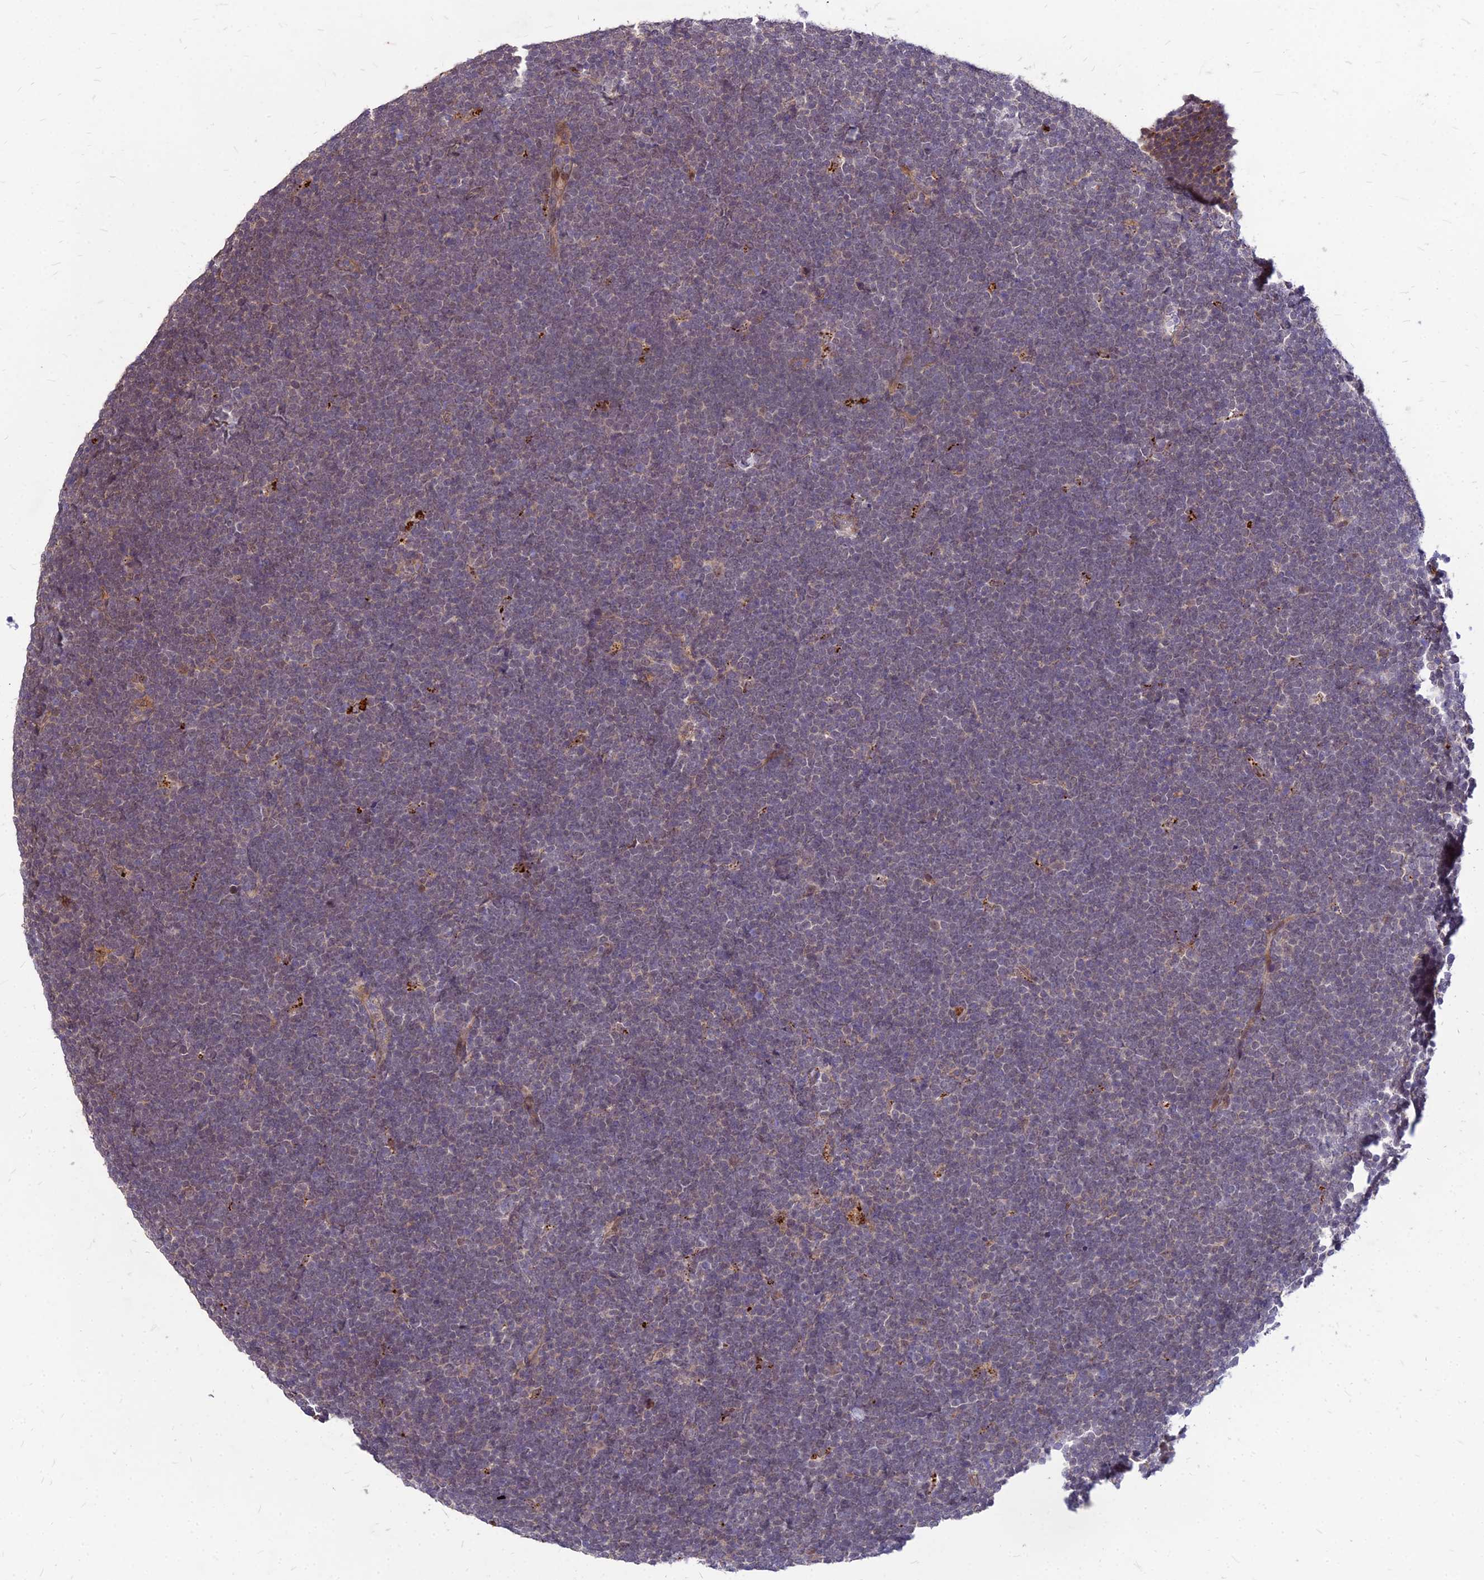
{"staining": {"intensity": "weak", "quantity": "25%-75%", "location": "cytoplasmic/membranous"}, "tissue": "lymphoma", "cell_type": "Tumor cells", "image_type": "cancer", "snomed": [{"axis": "morphology", "description": "Malignant lymphoma, non-Hodgkin's type, High grade"}, {"axis": "topography", "description": "Lymph node"}], "caption": "The photomicrograph exhibits staining of malignant lymphoma, non-Hodgkin's type (high-grade), revealing weak cytoplasmic/membranous protein expression (brown color) within tumor cells.", "gene": "APBA3", "patient": {"sex": "male", "age": 13}}